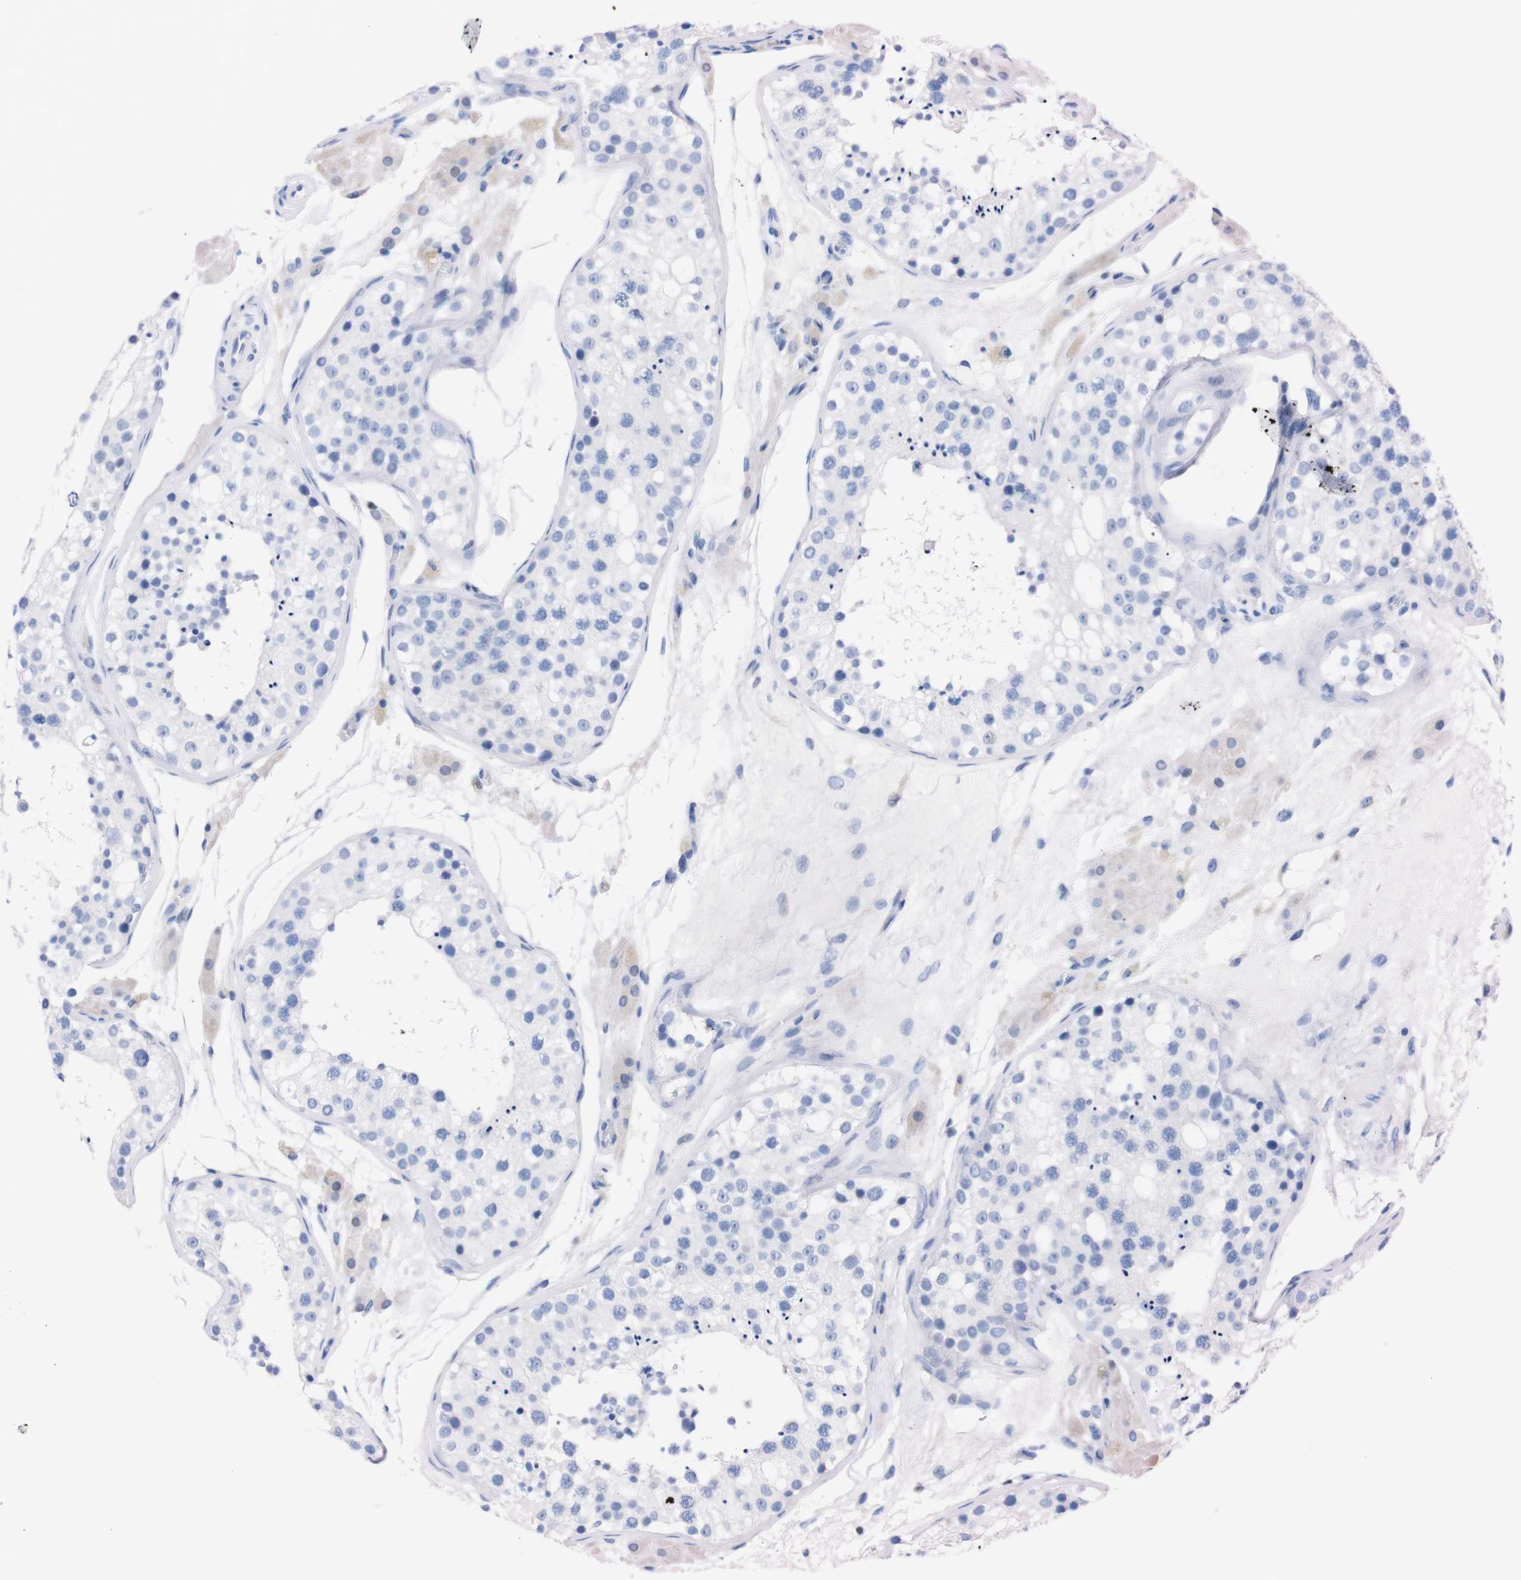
{"staining": {"intensity": "negative", "quantity": "none", "location": "none"}, "tissue": "testis", "cell_type": "Cells in seminiferous ducts", "image_type": "normal", "snomed": [{"axis": "morphology", "description": "Normal tissue, NOS"}, {"axis": "topography", "description": "Testis"}], "caption": "Cells in seminiferous ducts are negative for brown protein staining in benign testis. (DAB immunohistochemistry (IHC), high magnification).", "gene": "P2RY12", "patient": {"sex": "male", "age": 26}}